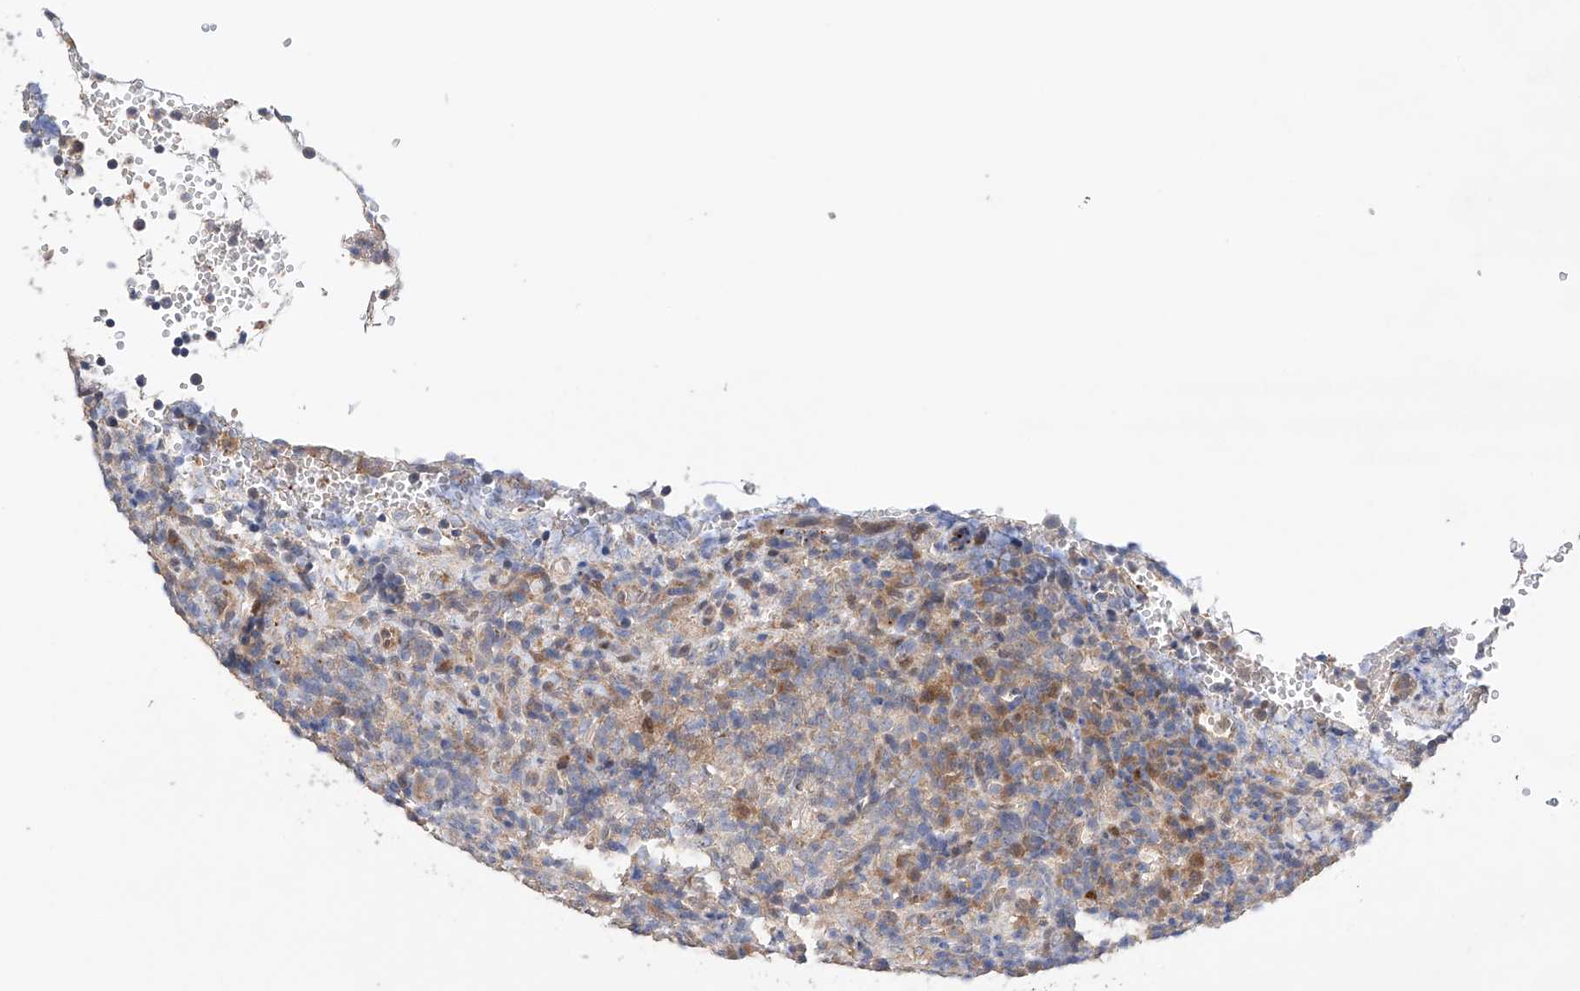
{"staining": {"intensity": "negative", "quantity": "none", "location": "none"}, "tissue": "lymphoma", "cell_type": "Tumor cells", "image_type": "cancer", "snomed": [{"axis": "morphology", "description": "Malignant lymphoma, non-Hodgkin's type, High grade"}, {"axis": "topography", "description": "Lymph node"}], "caption": "A histopathology image of human high-grade malignant lymphoma, non-Hodgkin's type is negative for staining in tumor cells.", "gene": "ZFHX2", "patient": {"sex": "female", "age": 76}}